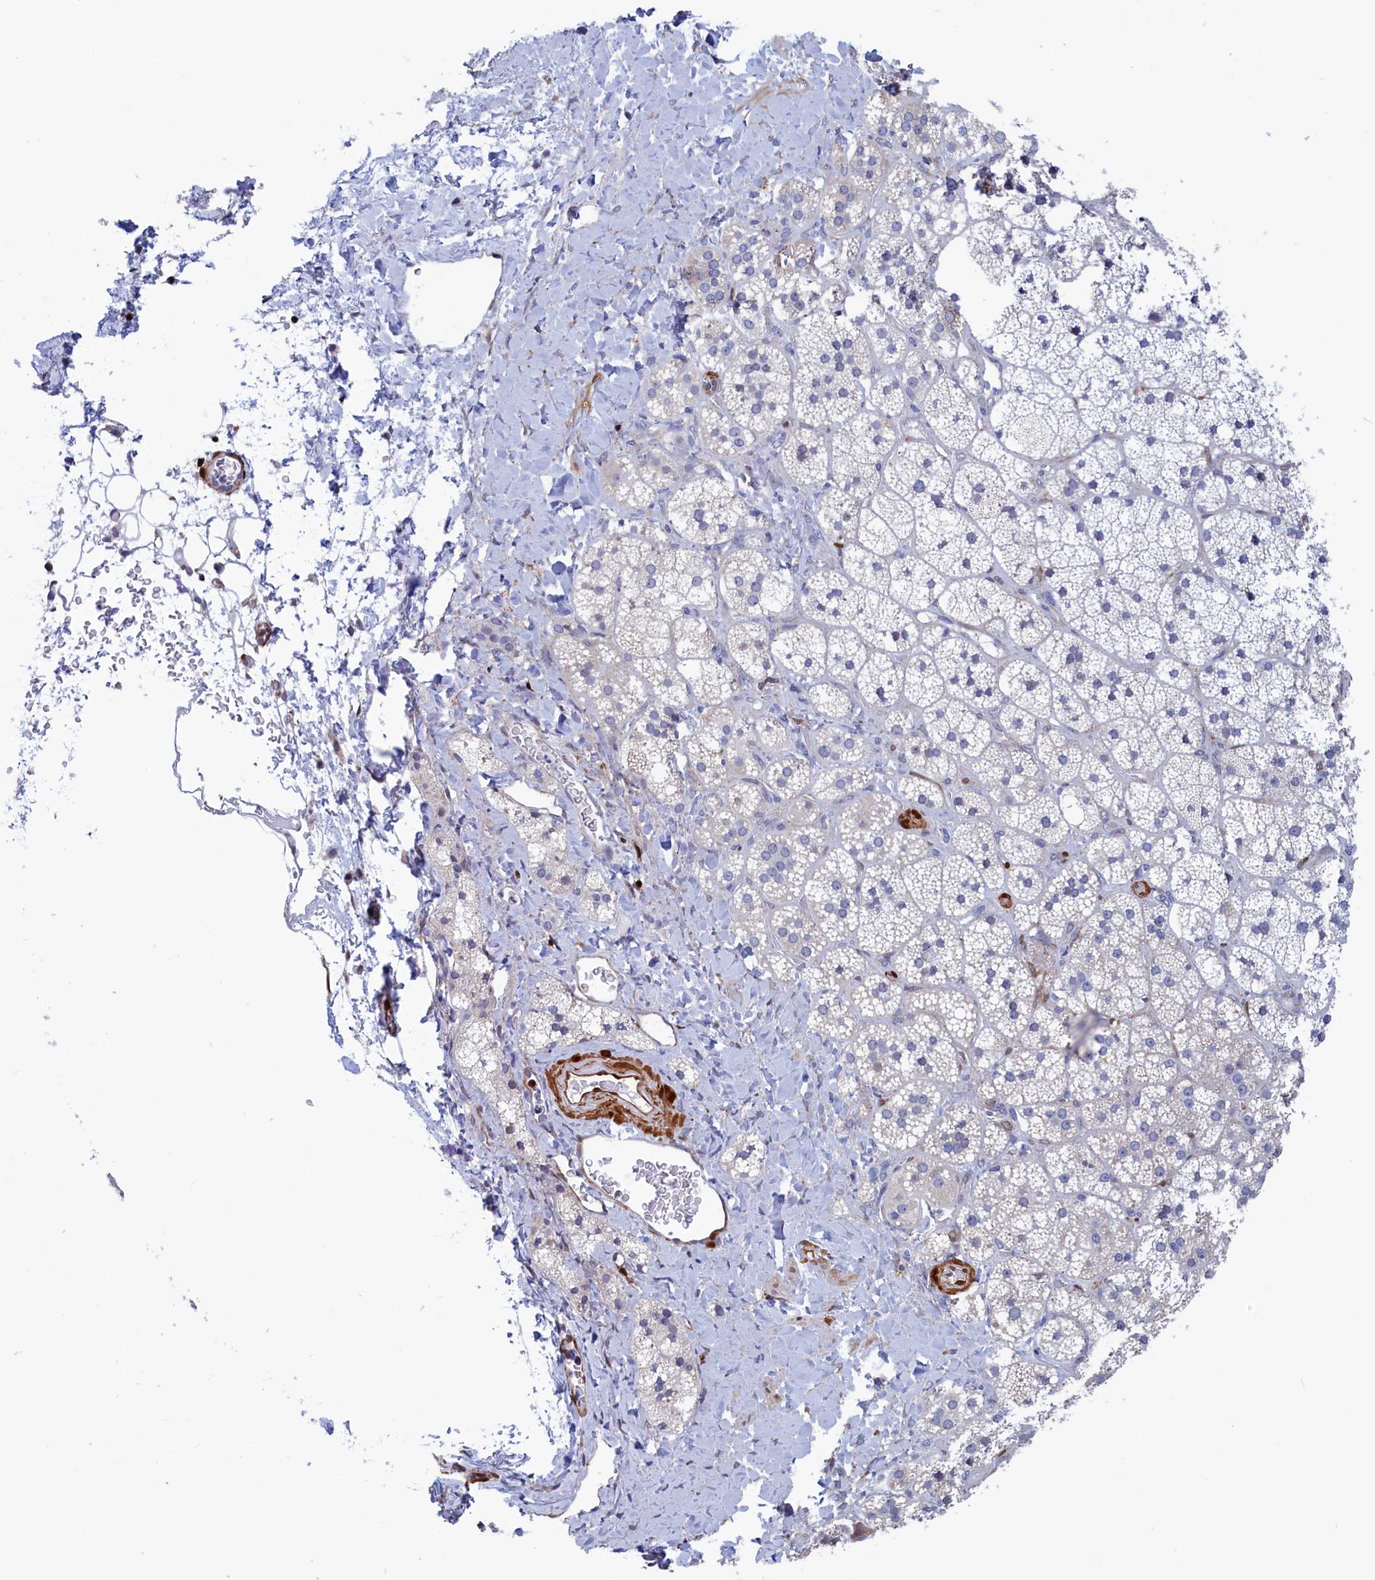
{"staining": {"intensity": "negative", "quantity": "none", "location": "none"}, "tissue": "adrenal gland", "cell_type": "Glandular cells", "image_type": "normal", "snomed": [{"axis": "morphology", "description": "Normal tissue, NOS"}, {"axis": "topography", "description": "Adrenal gland"}], "caption": "IHC micrograph of unremarkable human adrenal gland stained for a protein (brown), which demonstrates no expression in glandular cells.", "gene": "CRIP1", "patient": {"sex": "male", "age": 61}}